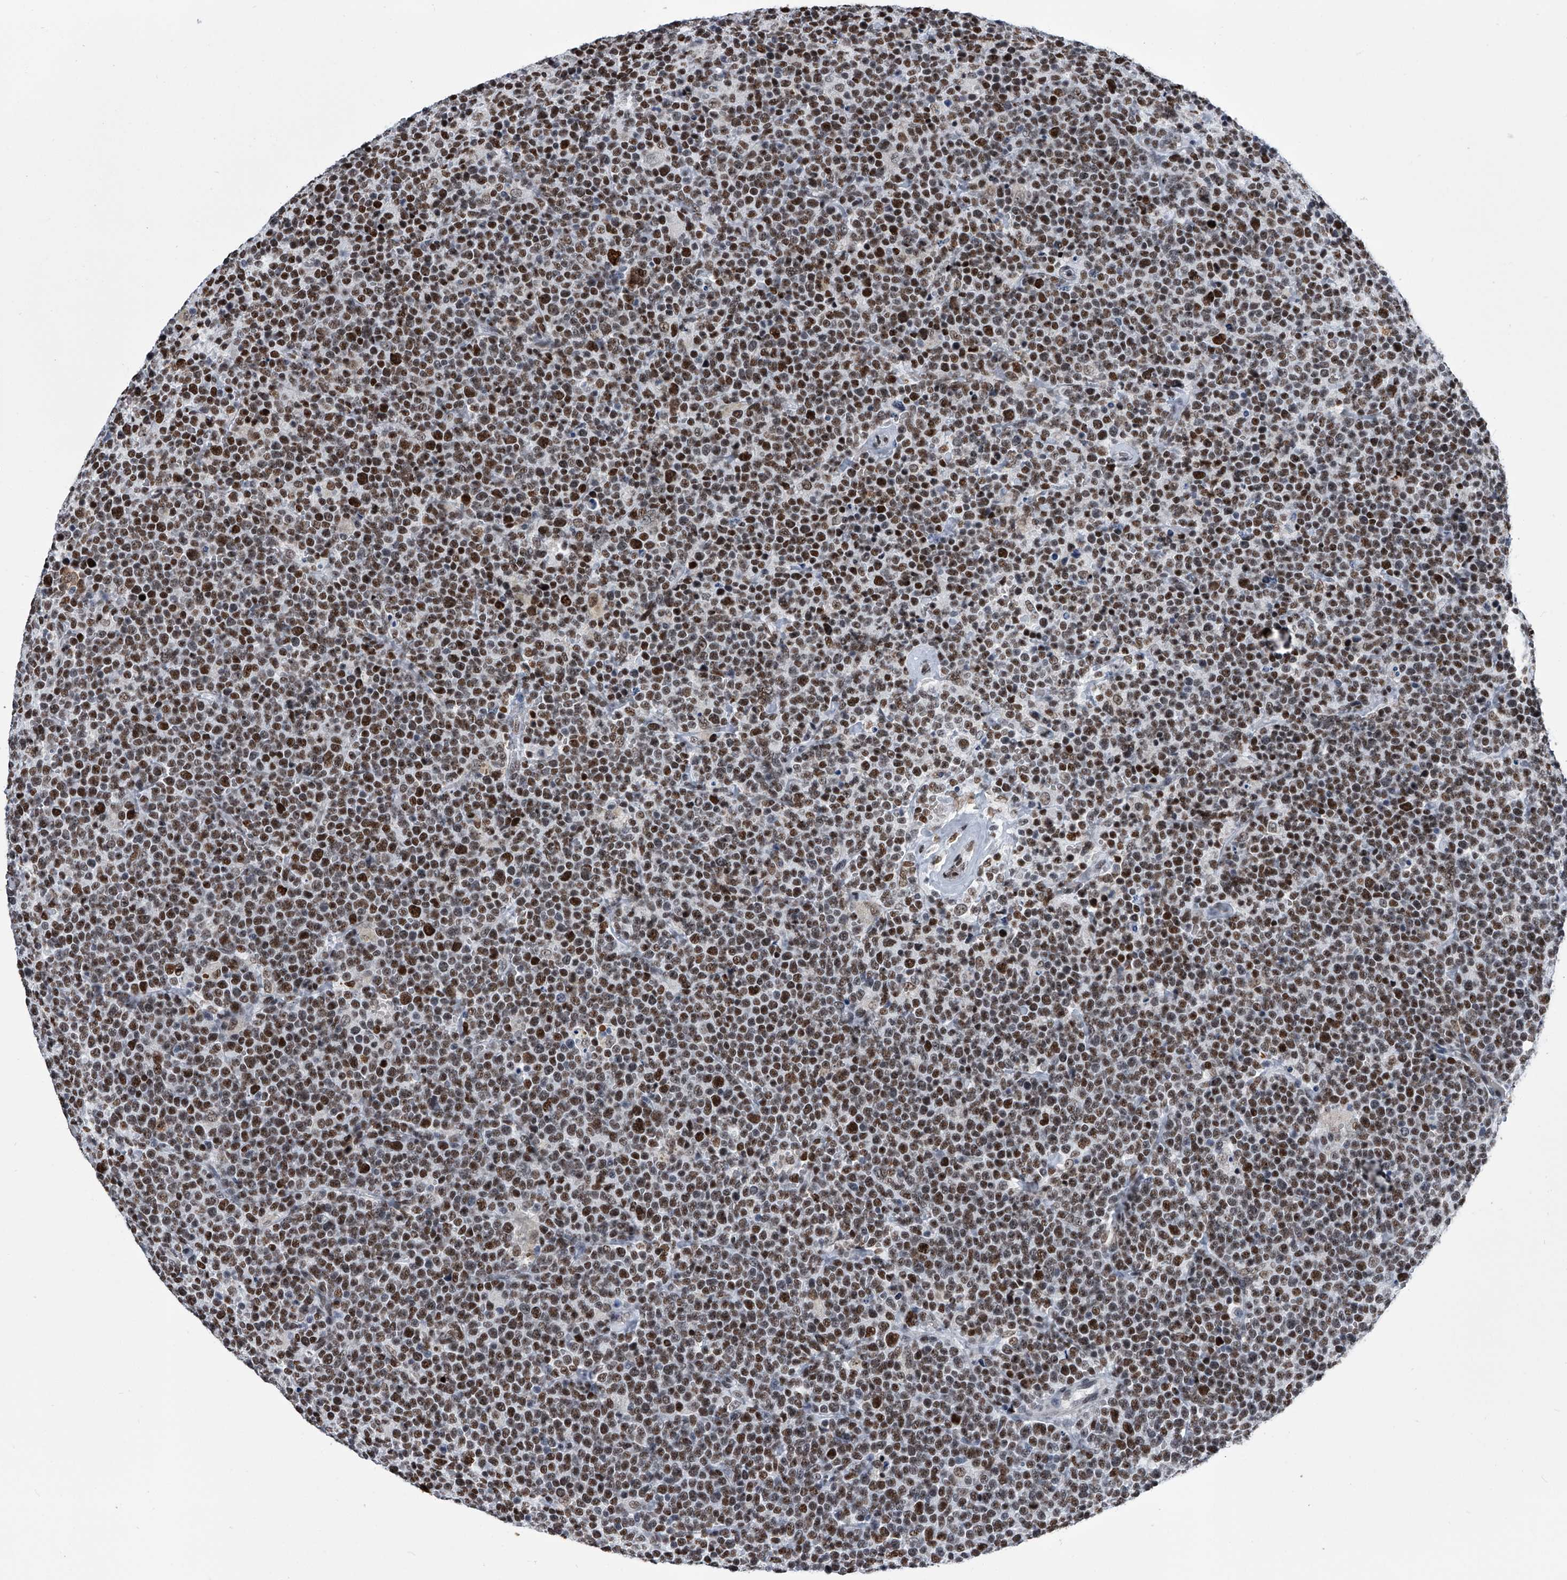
{"staining": {"intensity": "strong", "quantity": ">75%", "location": "nuclear"}, "tissue": "lymphoma", "cell_type": "Tumor cells", "image_type": "cancer", "snomed": [{"axis": "morphology", "description": "Malignant lymphoma, non-Hodgkin's type, High grade"}, {"axis": "topography", "description": "Lymph node"}], "caption": "High-grade malignant lymphoma, non-Hodgkin's type stained for a protein demonstrates strong nuclear positivity in tumor cells. Immunohistochemistry stains the protein of interest in brown and the nuclei are stained blue.", "gene": "SIM2", "patient": {"sex": "male", "age": 61}}